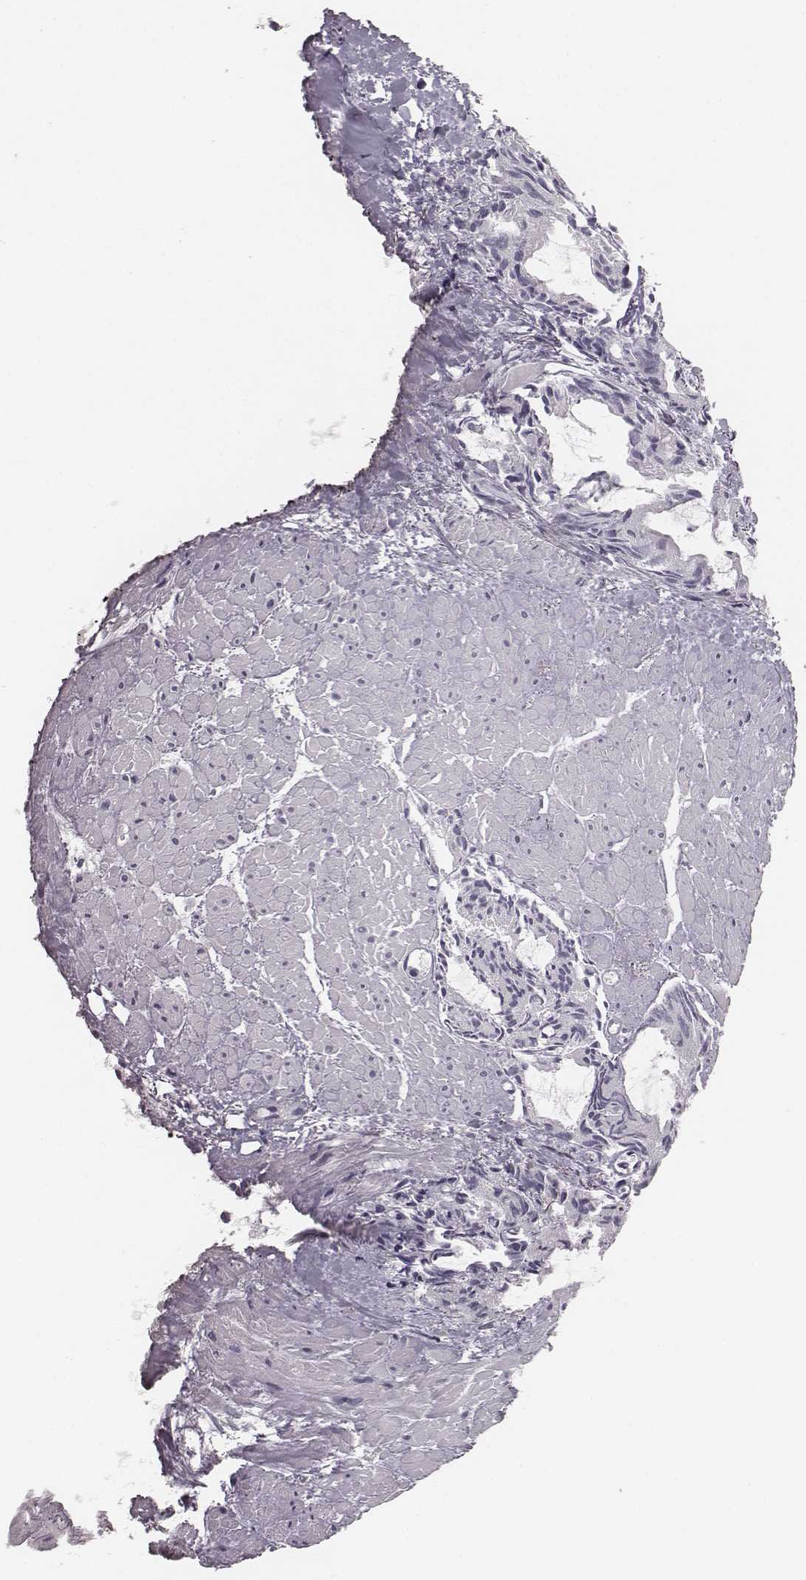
{"staining": {"intensity": "negative", "quantity": "none", "location": "none"}, "tissue": "prostate cancer", "cell_type": "Tumor cells", "image_type": "cancer", "snomed": [{"axis": "morphology", "description": "Adenocarcinoma, High grade"}, {"axis": "topography", "description": "Prostate"}], "caption": "A high-resolution micrograph shows immunohistochemistry staining of prostate cancer (adenocarcinoma (high-grade)), which displays no significant expression in tumor cells.", "gene": "ZNF365", "patient": {"sex": "male", "age": 79}}